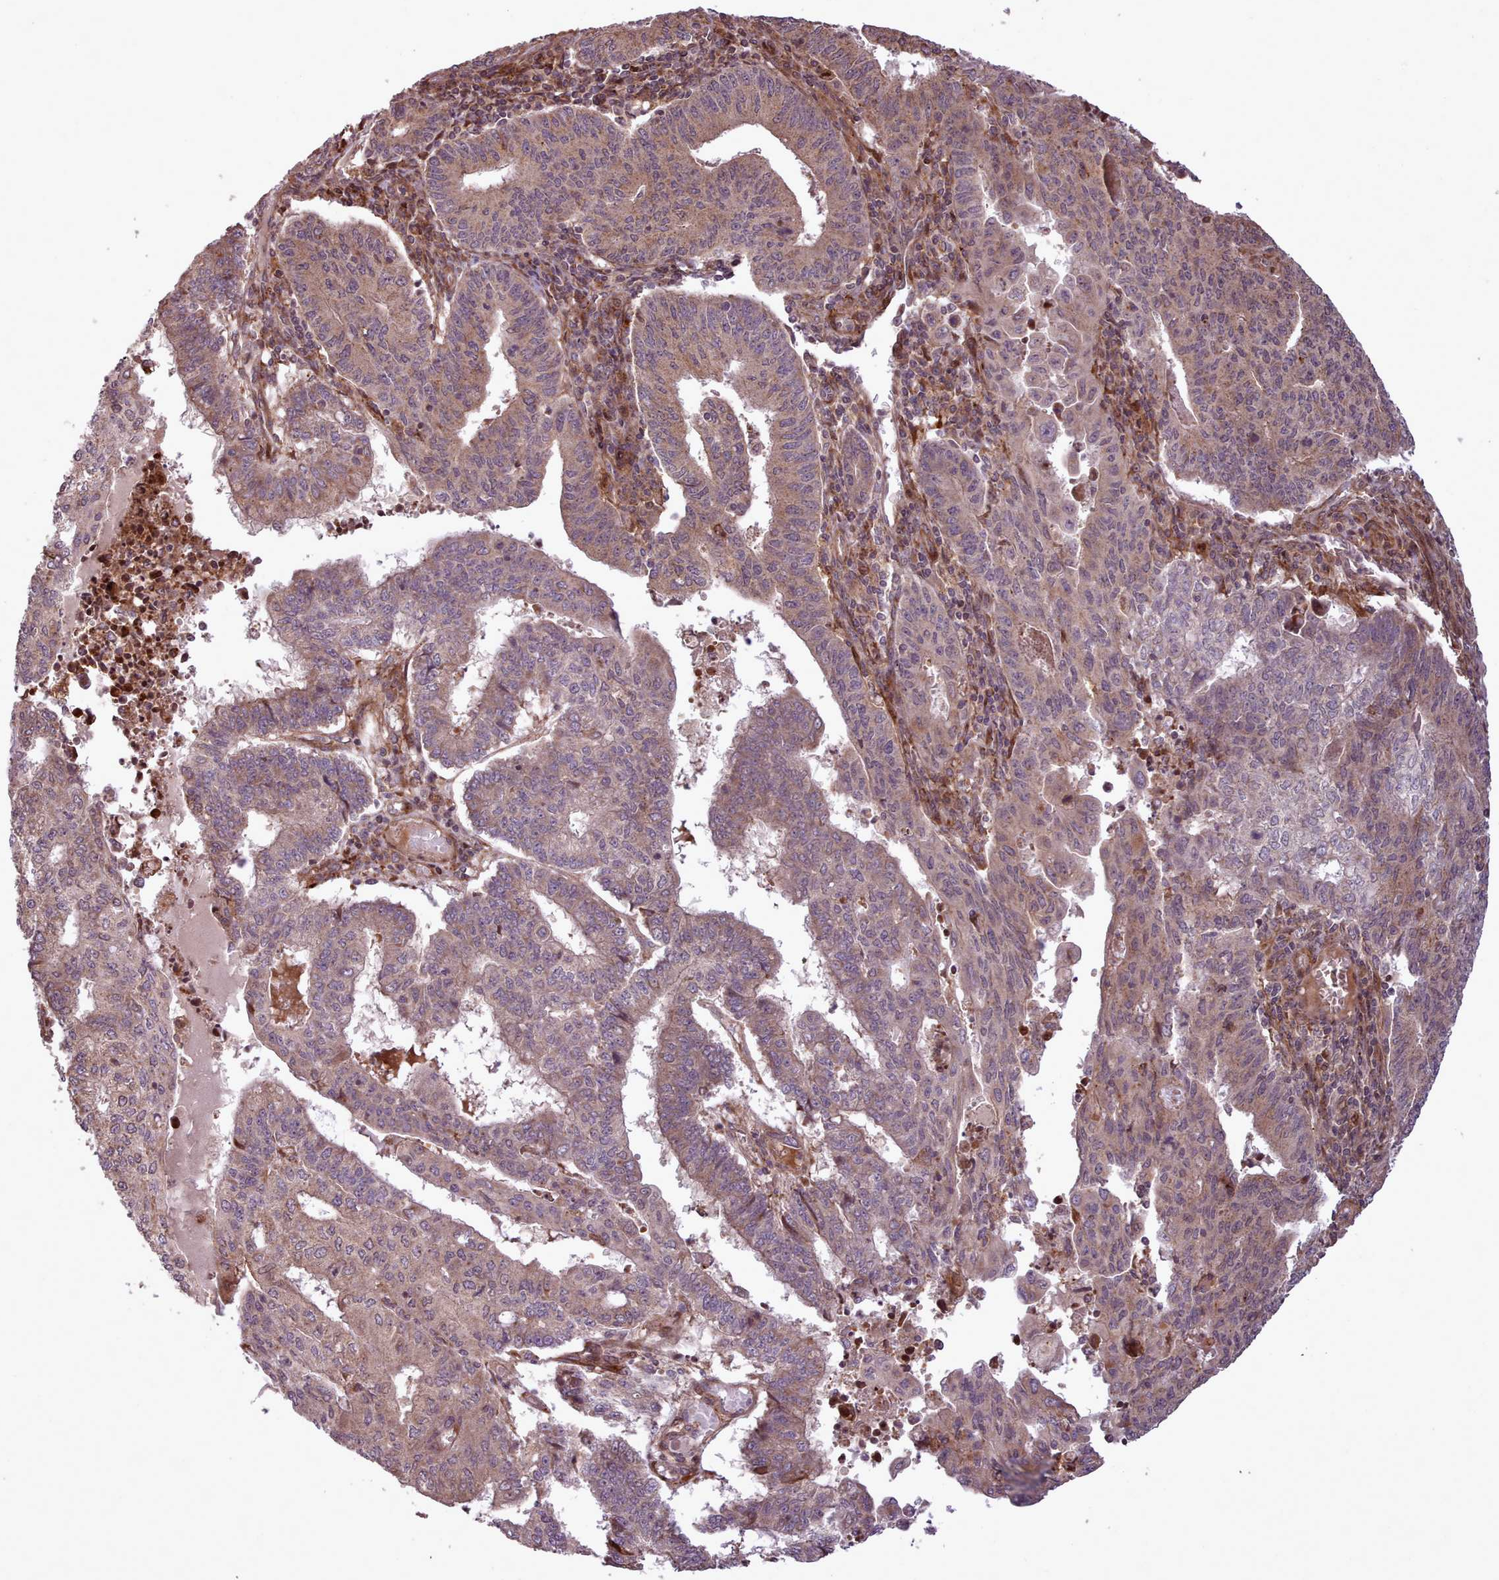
{"staining": {"intensity": "moderate", "quantity": "25%-75%", "location": "cytoplasmic/membranous"}, "tissue": "endometrial cancer", "cell_type": "Tumor cells", "image_type": "cancer", "snomed": [{"axis": "morphology", "description": "Adenocarcinoma, NOS"}, {"axis": "topography", "description": "Endometrium"}], "caption": "Adenocarcinoma (endometrial) tissue displays moderate cytoplasmic/membranous positivity in approximately 25%-75% of tumor cells, visualized by immunohistochemistry. The protein is shown in brown color, while the nuclei are stained blue.", "gene": "NLRP7", "patient": {"sex": "female", "age": 59}}